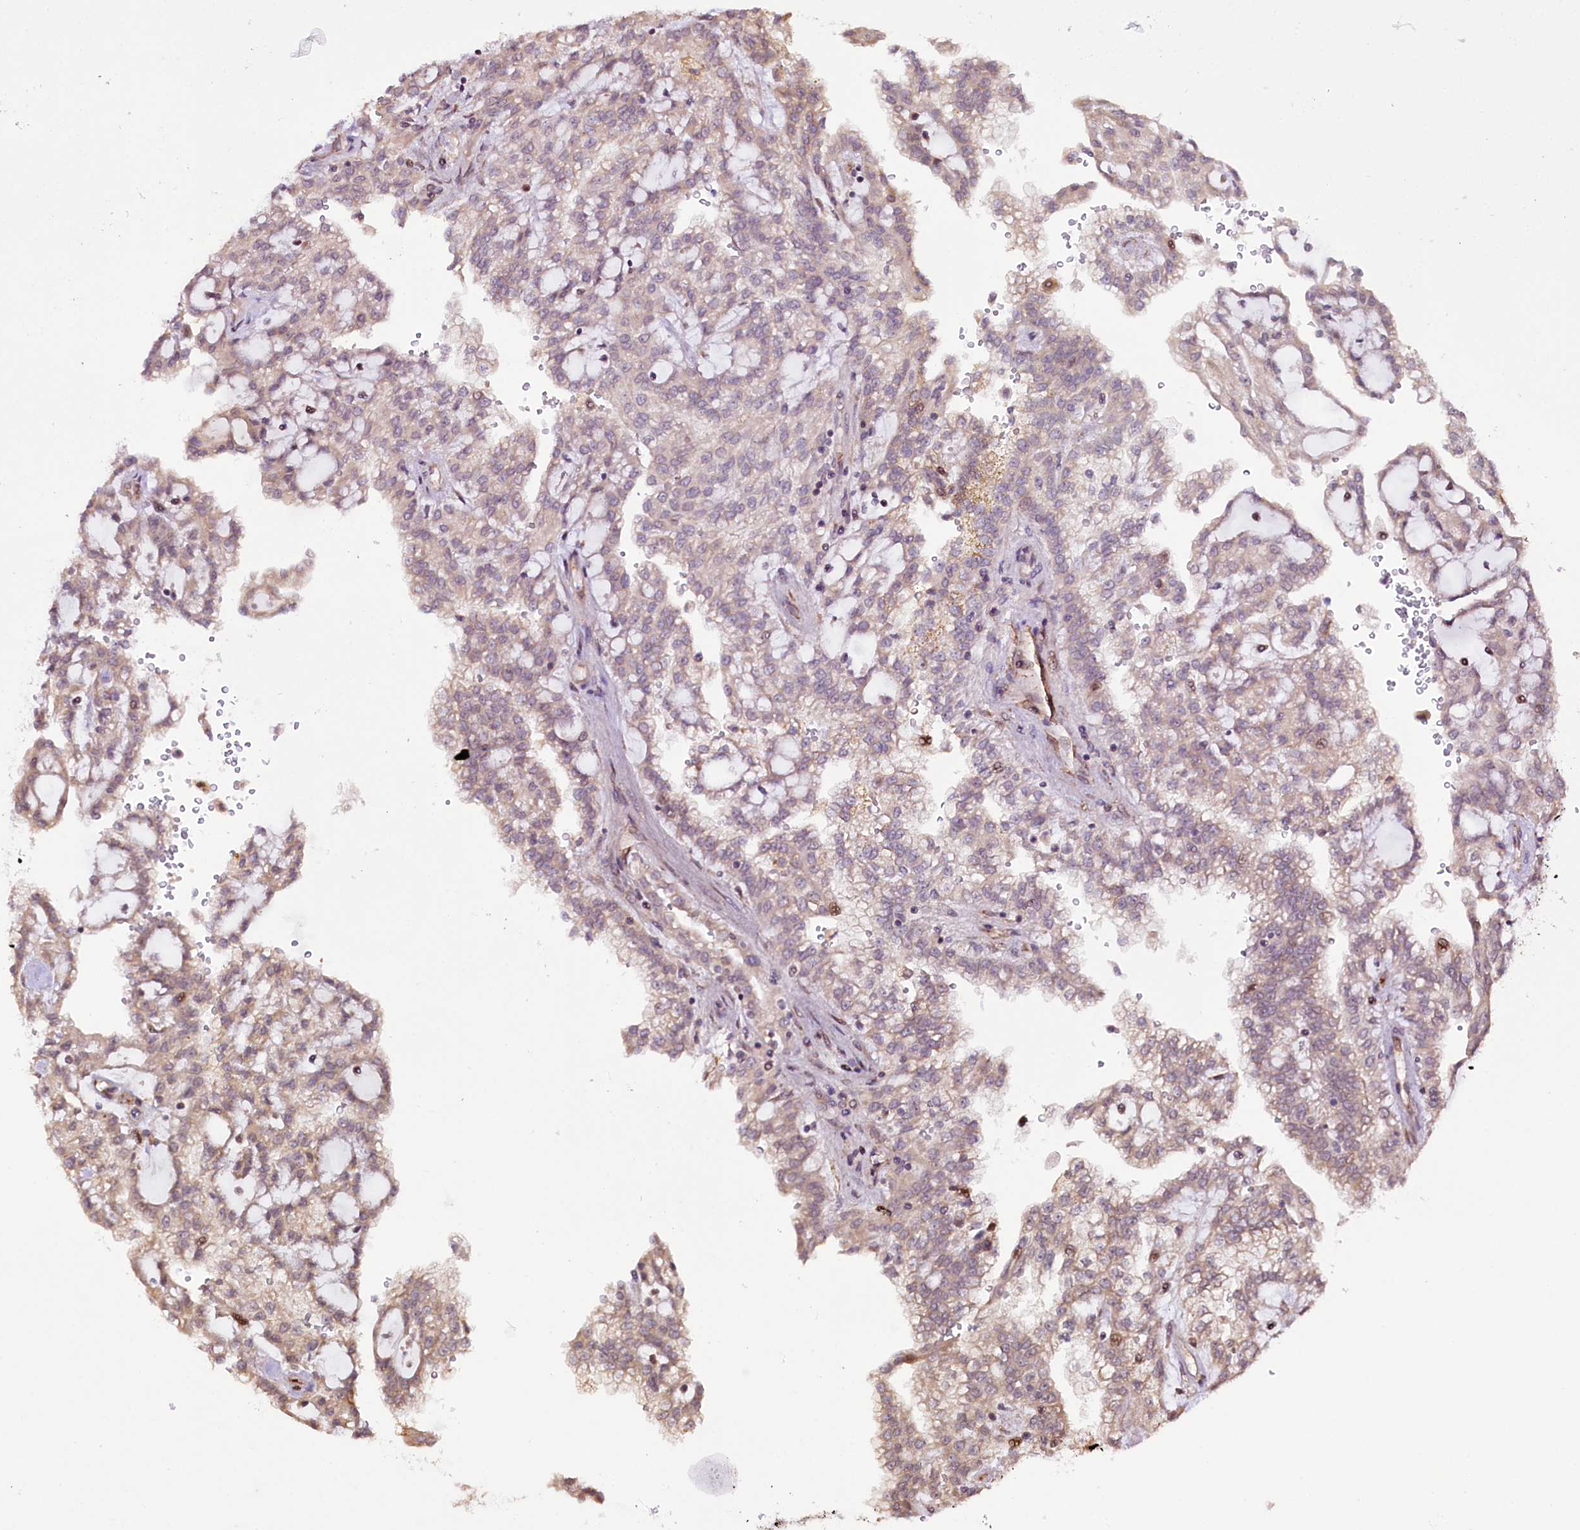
{"staining": {"intensity": "negative", "quantity": "none", "location": "none"}, "tissue": "renal cancer", "cell_type": "Tumor cells", "image_type": "cancer", "snomed": [{"axis": "morphology", "description": "Adenocarcinoma, NOS"}, {"axis": "topography", "description": "Kidney"}], "caption": "This is an immunohistochemistry (IHC) micrograph of human renal cancer. There is no expression in tumor cells.", "gene": "CUTC", "patient": {"sex": "male", "age": 63}}